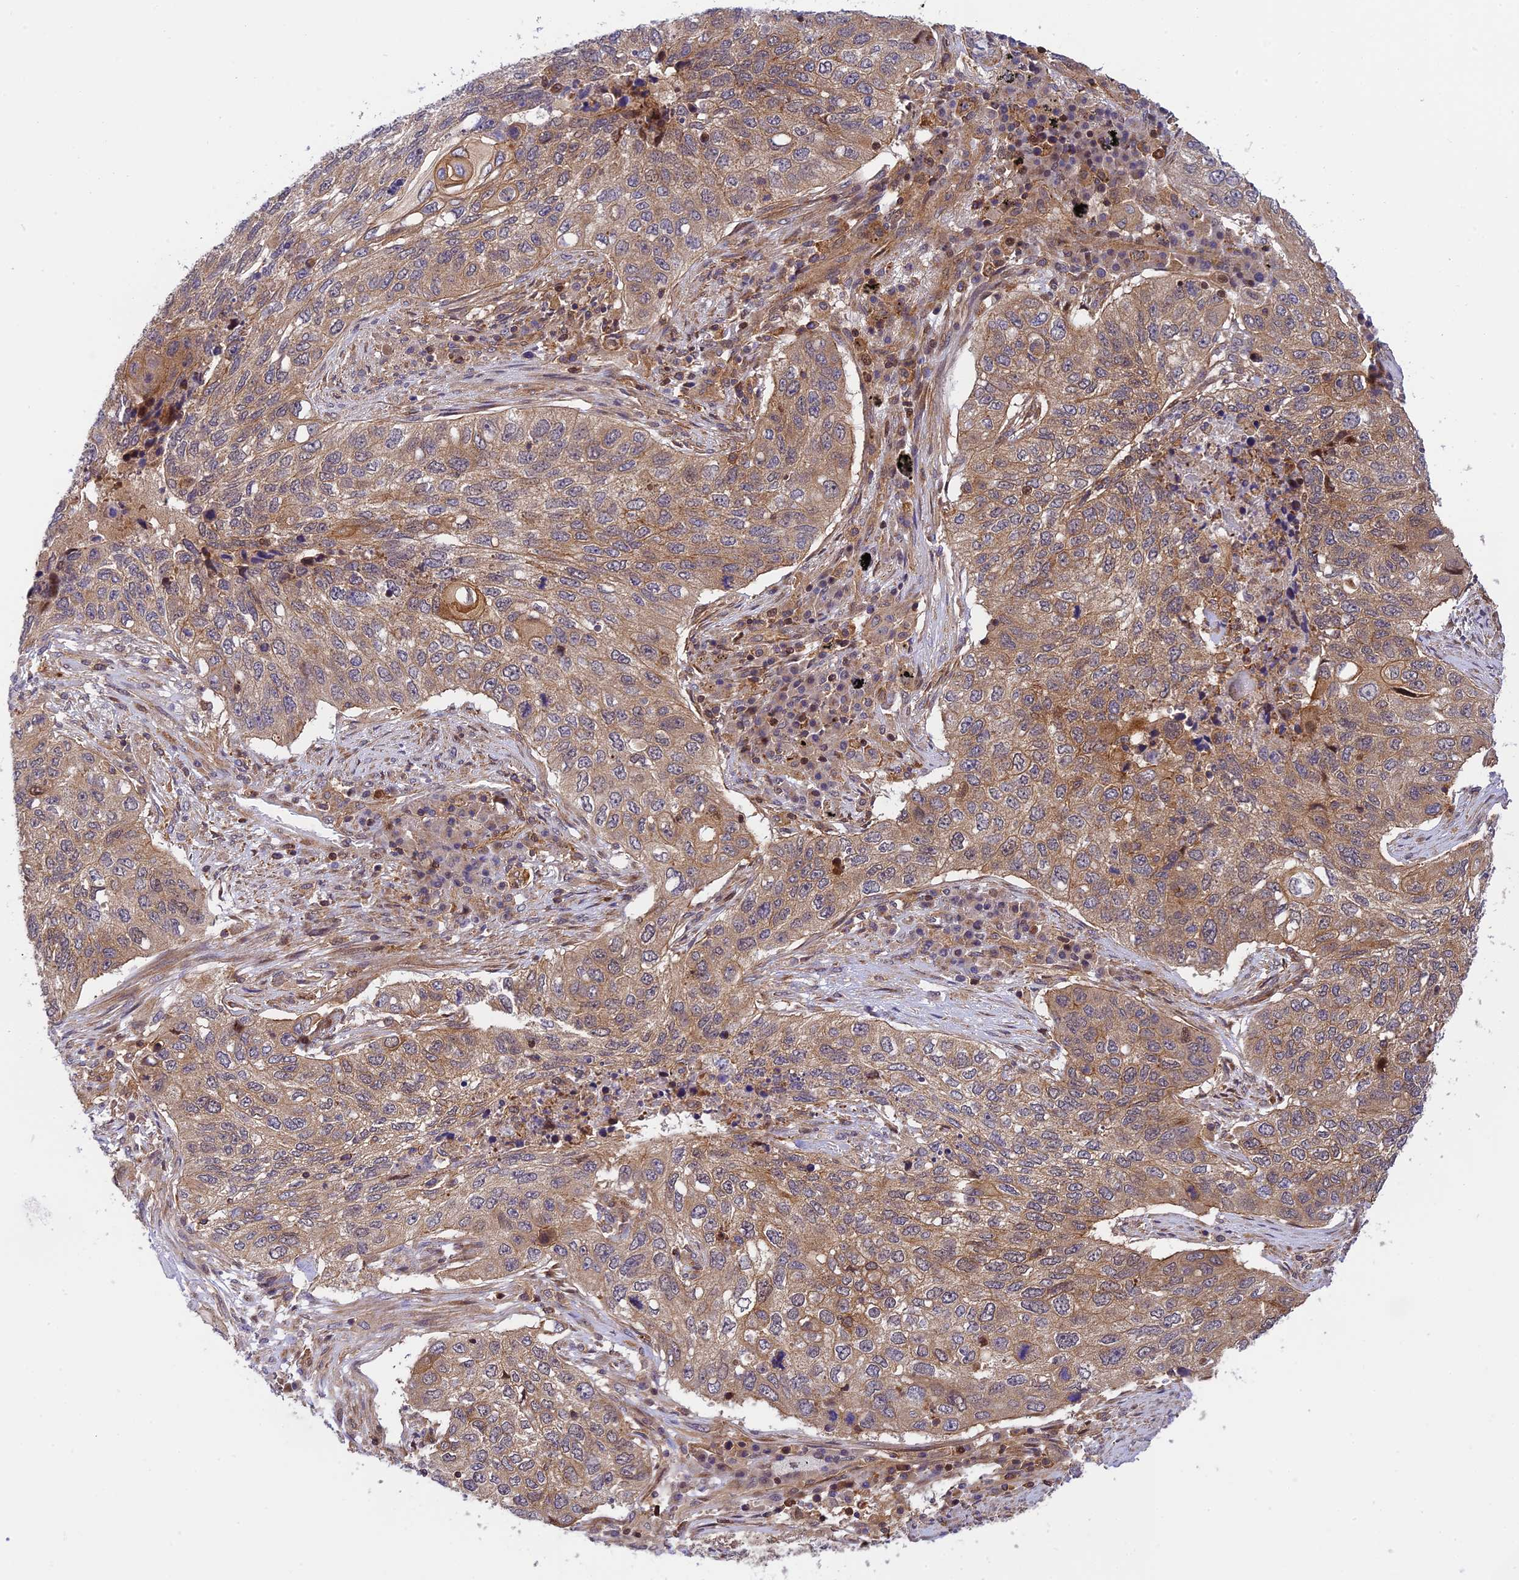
{"staining": {"intensity": "moderate", "quantity": ">75%", "location": "cytoplasmic/membranous"}, "tissue": "lung cancer", "cell_type": "Tumor cells", "image_type": "cancer", "snomed": [{"axis": "morphology", "description": "Squamous cell carcinoma, NOS"}, {"axis": "topography", "description": "Lung"}], "caption": "The immunohistochemical stain shows moderate cytoplasmic/membranous staining in tumor cells of lung cancer (squamous cell carcinoma) tissue. Using DAB (3,3'-diaminobenzidine) (brown) and hematoxylin (blue) stains, captured at high magnification using brightfield microscopy.", "gene": "EVI5L", "patient": {"sex": "female", "age": 63}}